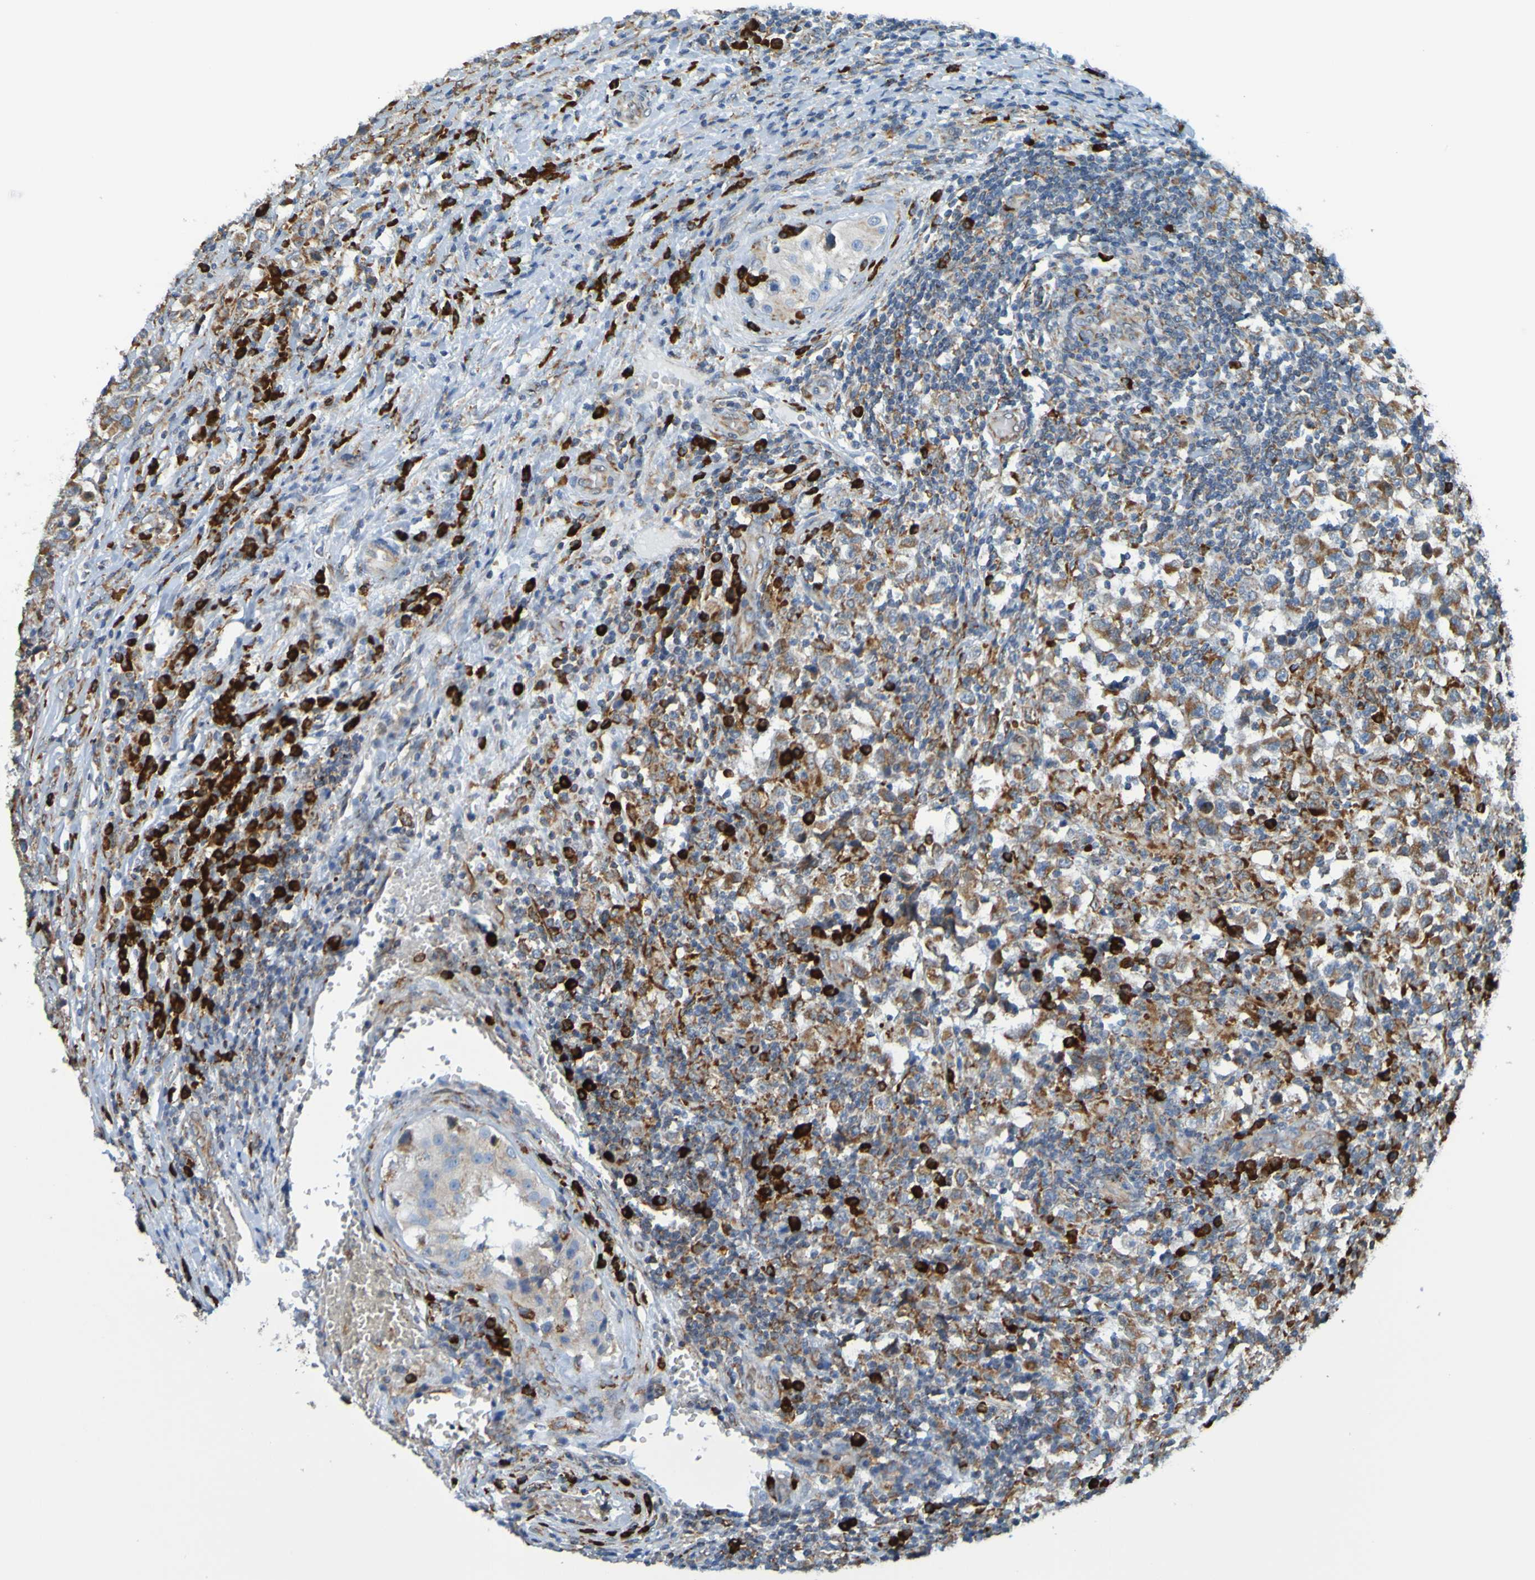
{"staining": {"intensity": "negative", "quantity": "none", "location": "none"}, "tissue": "testis cancer", "cell_type": "Tumor cells", "image_type": "cancer", "snomed": [{"axis": "morphology", "description": "Carcinoma, Embryonal, NOS"}, {"axis": "topography", "description": "Testis"}], "caption": "There is no significant staining in tumor cells of testis cancer (embryonal carcinoma).", "gene": "SSR1", "patient": {"sex": "male", "age": 21}}